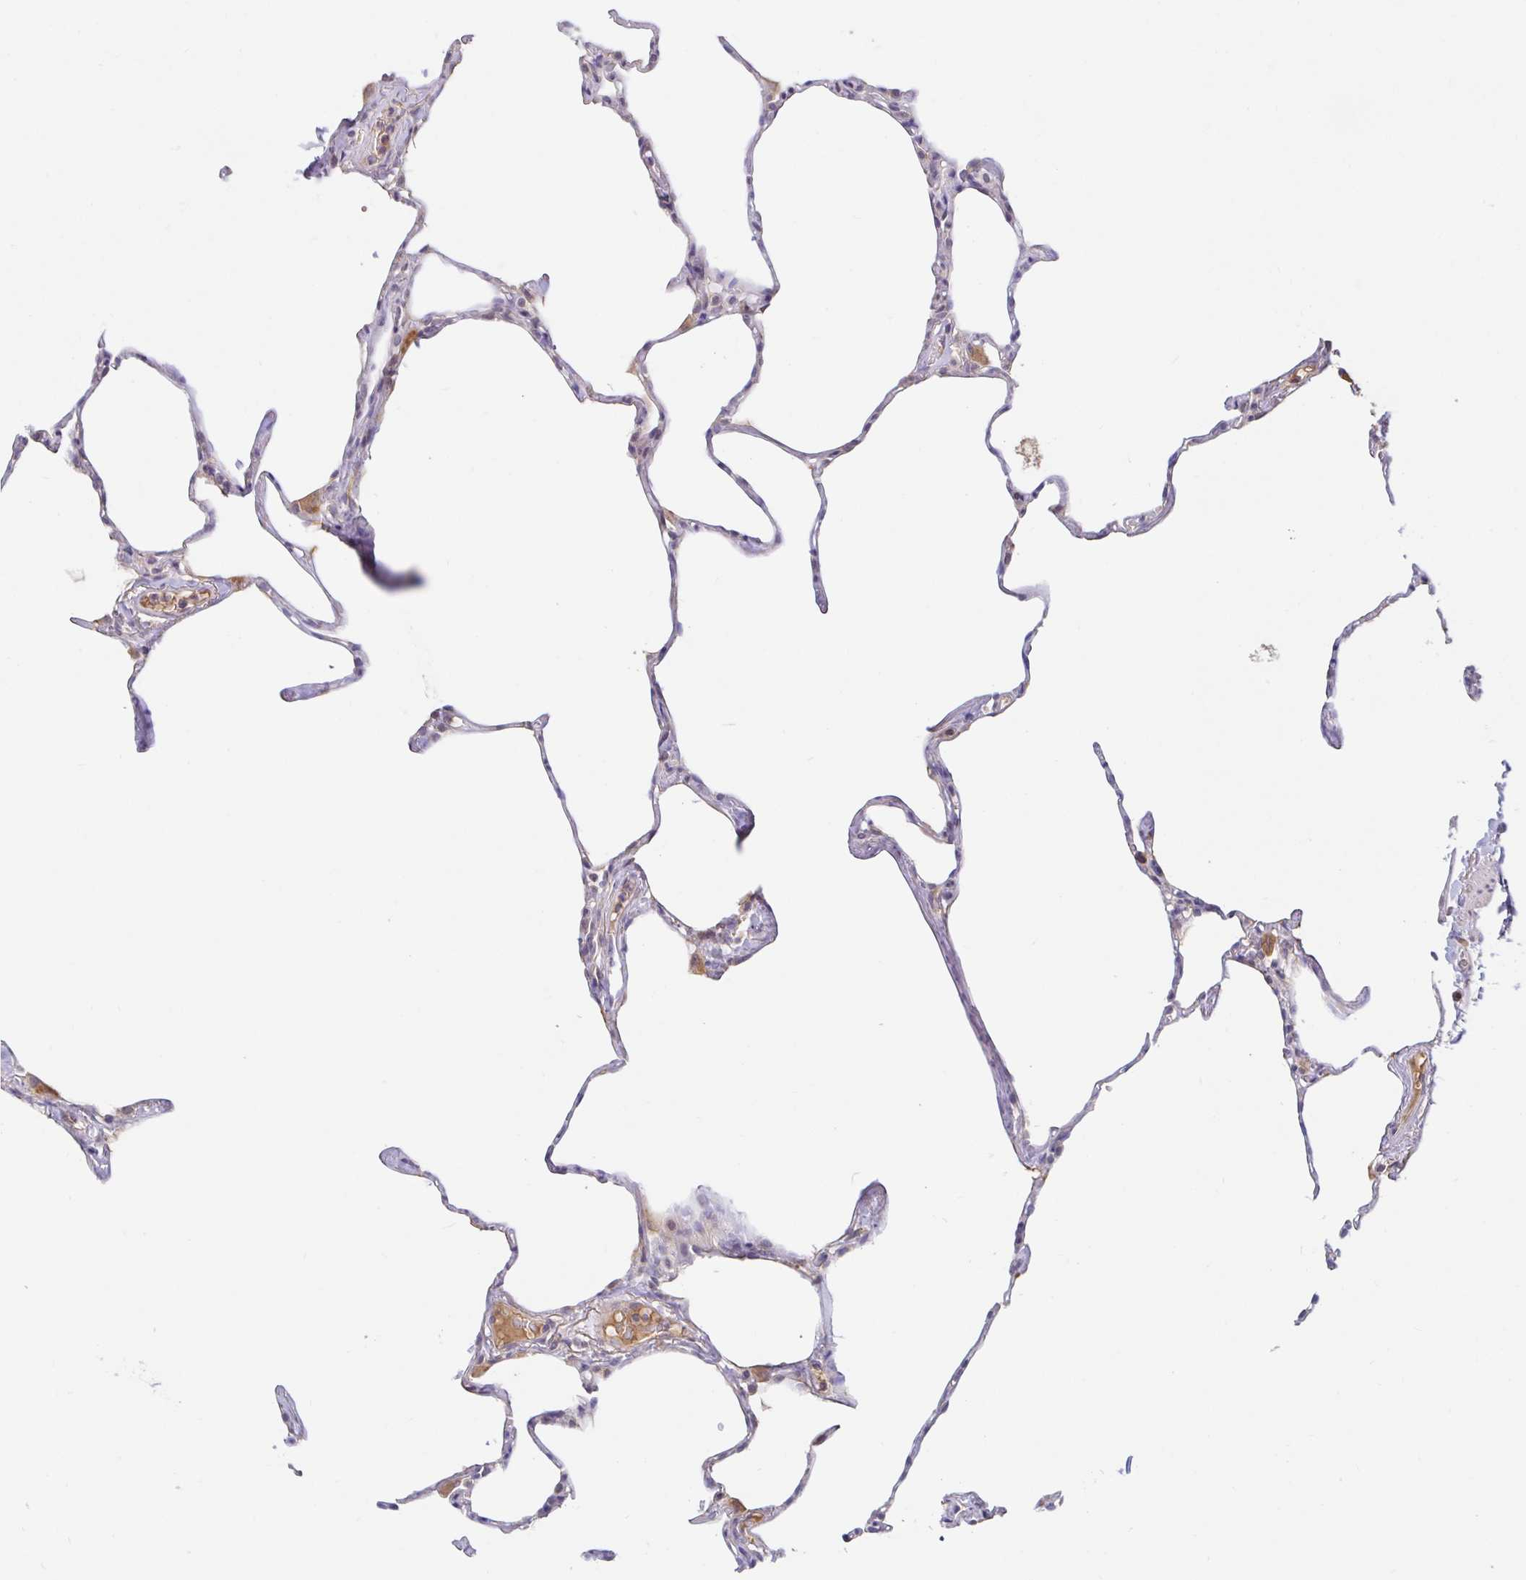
{"staining": {"intensity": "moderate", "quantity": "<25%", "location": "cytoplasmic/membranous"}, "tissue": "lung", "cell_type": "Alveolar cells", "image_type": "normal", "snomed": [{"axis": "morphology", "description": "Normal tissue, NOS"}, {"axis": "topography", "description": "Lung"}], "caption": "Brown immunohistochemical staining in benign human lung exhibits moderate cytoplasmic/membranous expression in about <25% of alveolar cells.", "gene": "LARP1", "patient": {"sex": "male", "age": 65}}